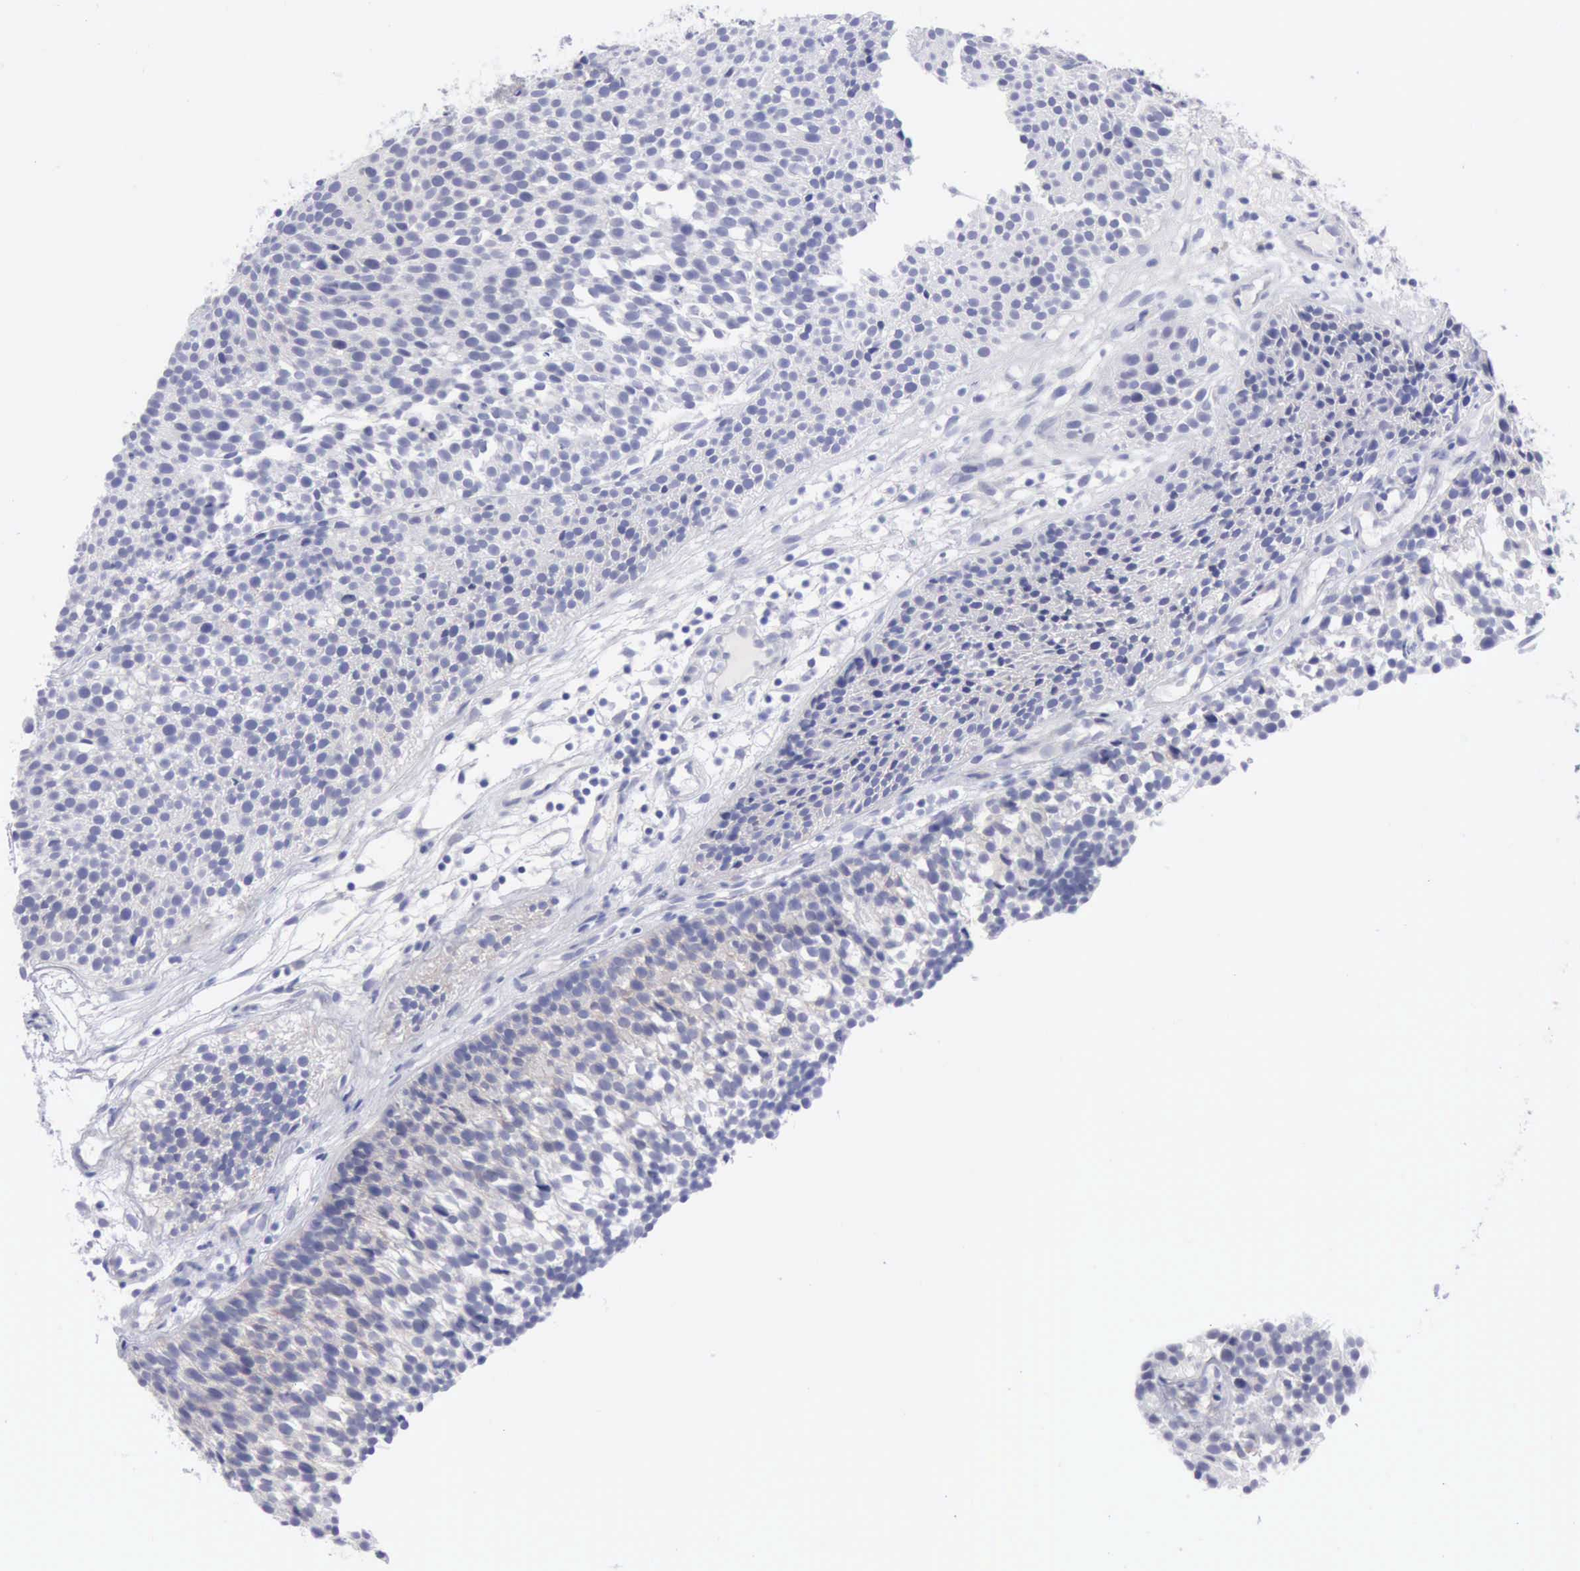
{"staining": {"intensity": "negative", "quantity": "none", "location": "none"}, "tissue": "urothelial cancer", "cell_type": "Tumor cells", "image_type": "cancer", "snomed": [{"axis": "morphology", "description": "Urothelial carcinoma, Low grade"}, {"axis": "topography", "description": "Urinary bladder"}], "caption": "IHC of human urothelial cancer exhibits no staining in tumor cells. The staining was performed using DAB to visualize the protein expression in brown, while the nuclei were stained in blue with hematoxylin (Magnification: 20x).", "gene": "ANGEL1", "patient": {"sex": "male", "age": 85}}